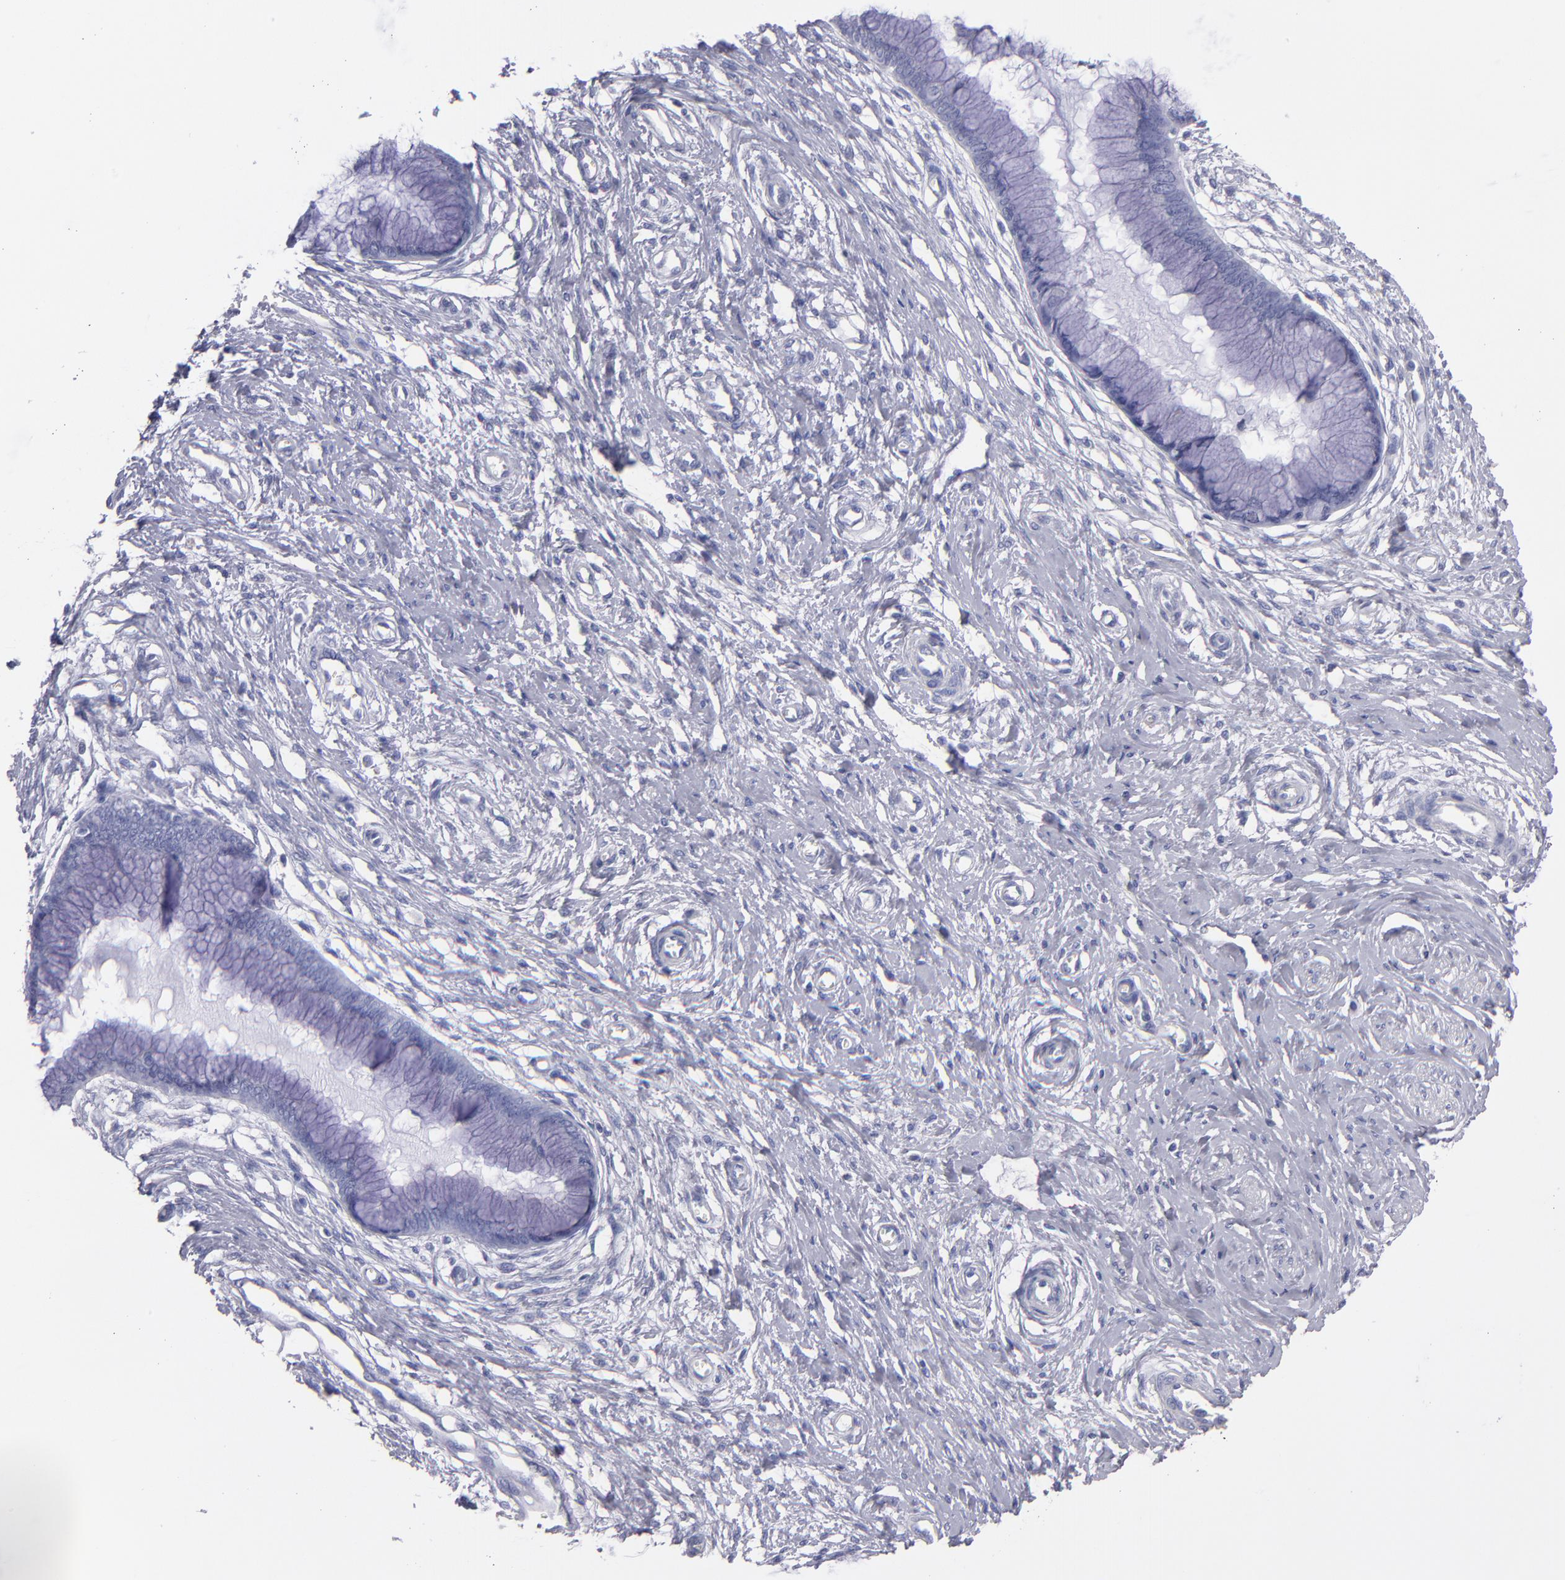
{"staining": {"intensity": "negative", "quantity": "none", "location": "none"}, "tissue": "cervix", "cell_type": "Glandular cells", "image_type": "normal", "snomed": [{"axis": "morphology", "description": "Normal tissue, NOS"}, {"axis": "topography", "description": "Cervix"}], "caption": "Protein analysis of normal cervix exhibits no significant staining in glandular cells.", "gene": "MB", "patient": {"sex": "female", "age": 55}}